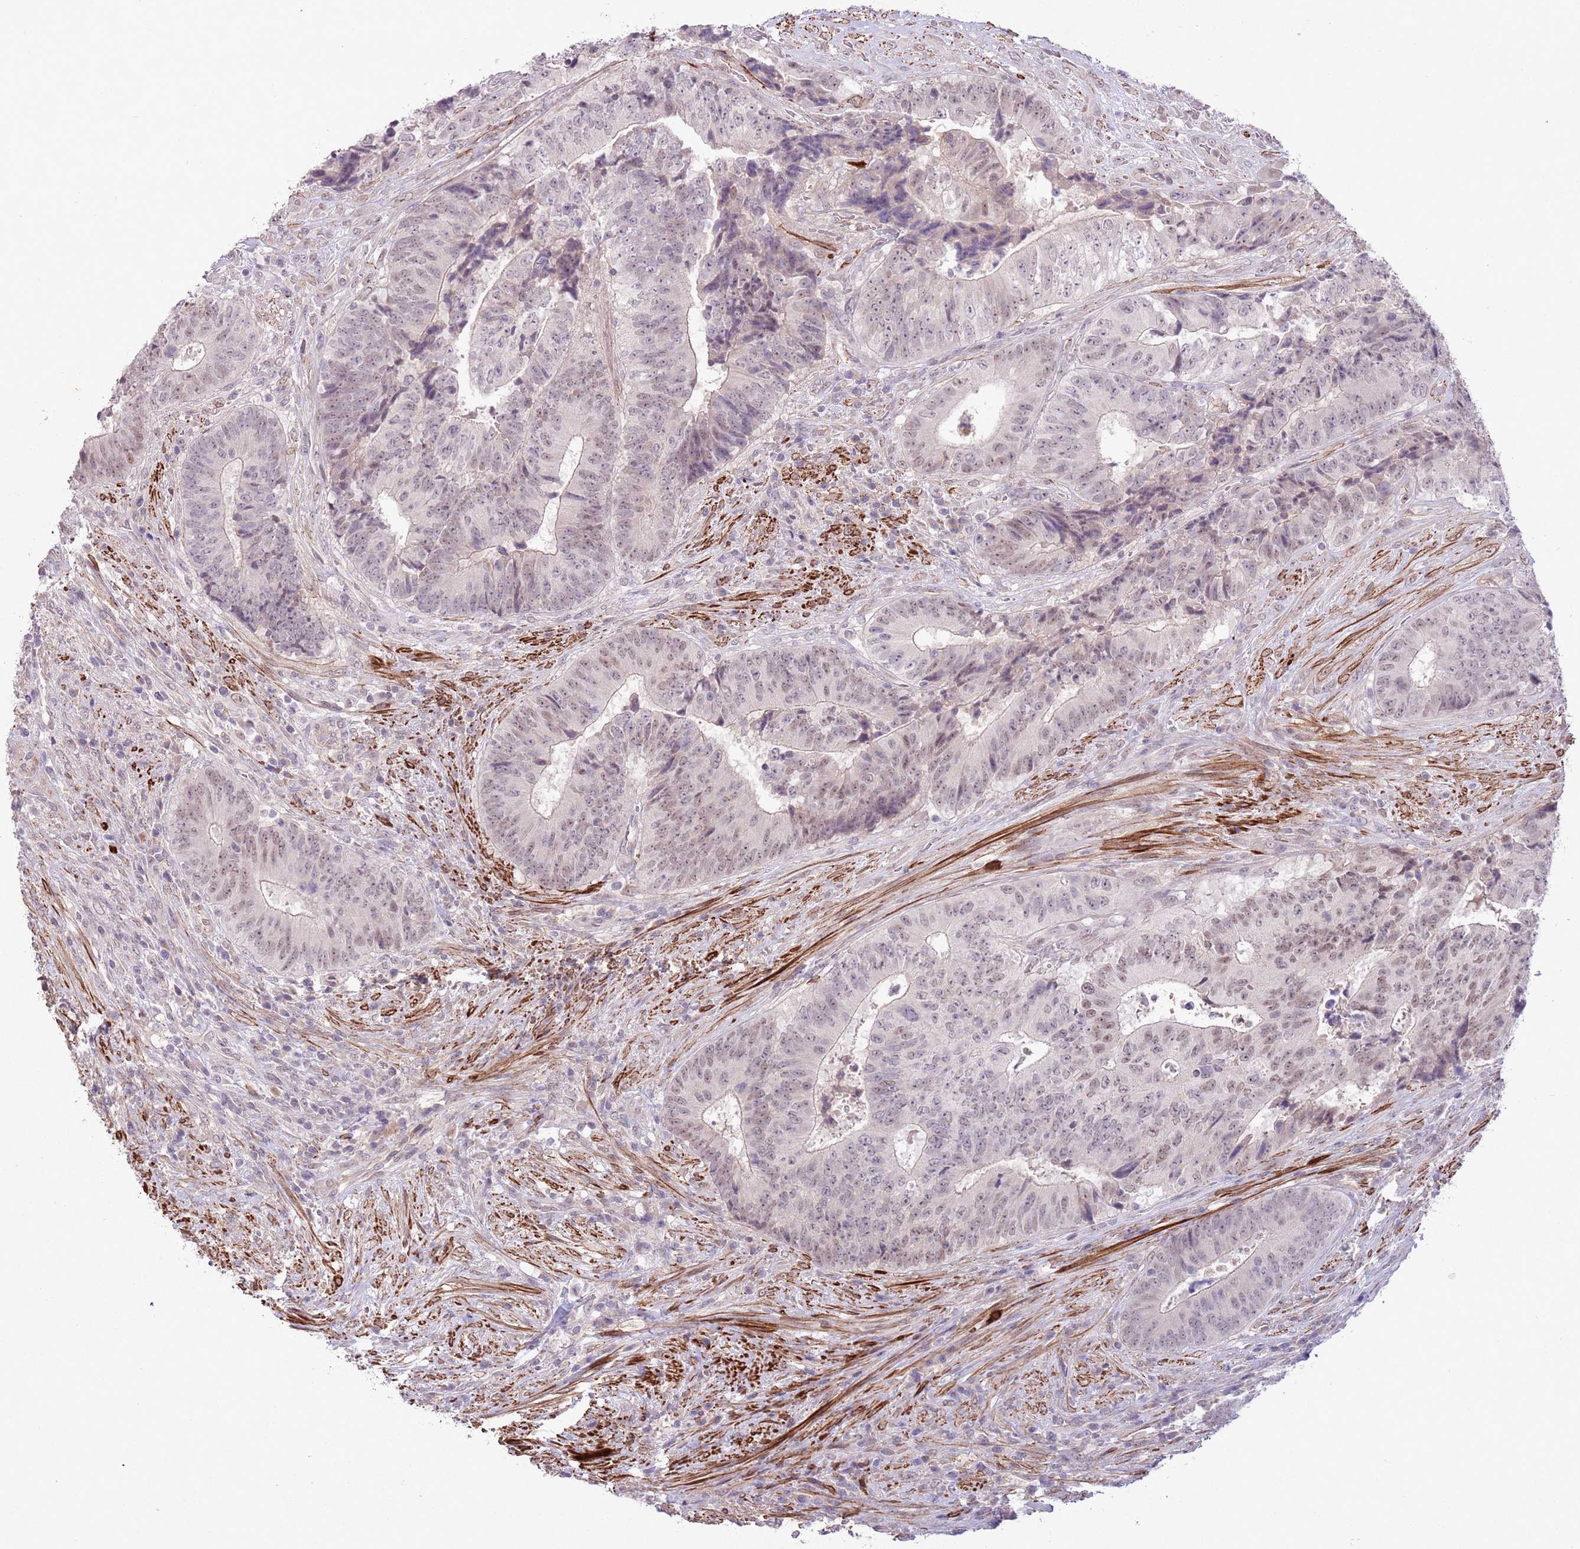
{"staining": {"intensity": "weak", "quantity": ">75%", "location": "nuclear"}, "tissue": "colorectal cancer", "cell_type": "Tumor cells", "image_type": "cancer", "snomed": [{"axis": "morphology", "description": "Adenocarcinoma, NOS"}, {"axis": "topography", "description": "Rectum"}], "caption": "There is low levels of weak nuclear positivity in tumor cells of adenocarcinoma (colorectal), as demonstrated by immunohistochemical staining (brown color).", "gene": "CCNI", "patient": {"sex": "male", "age": 72}}